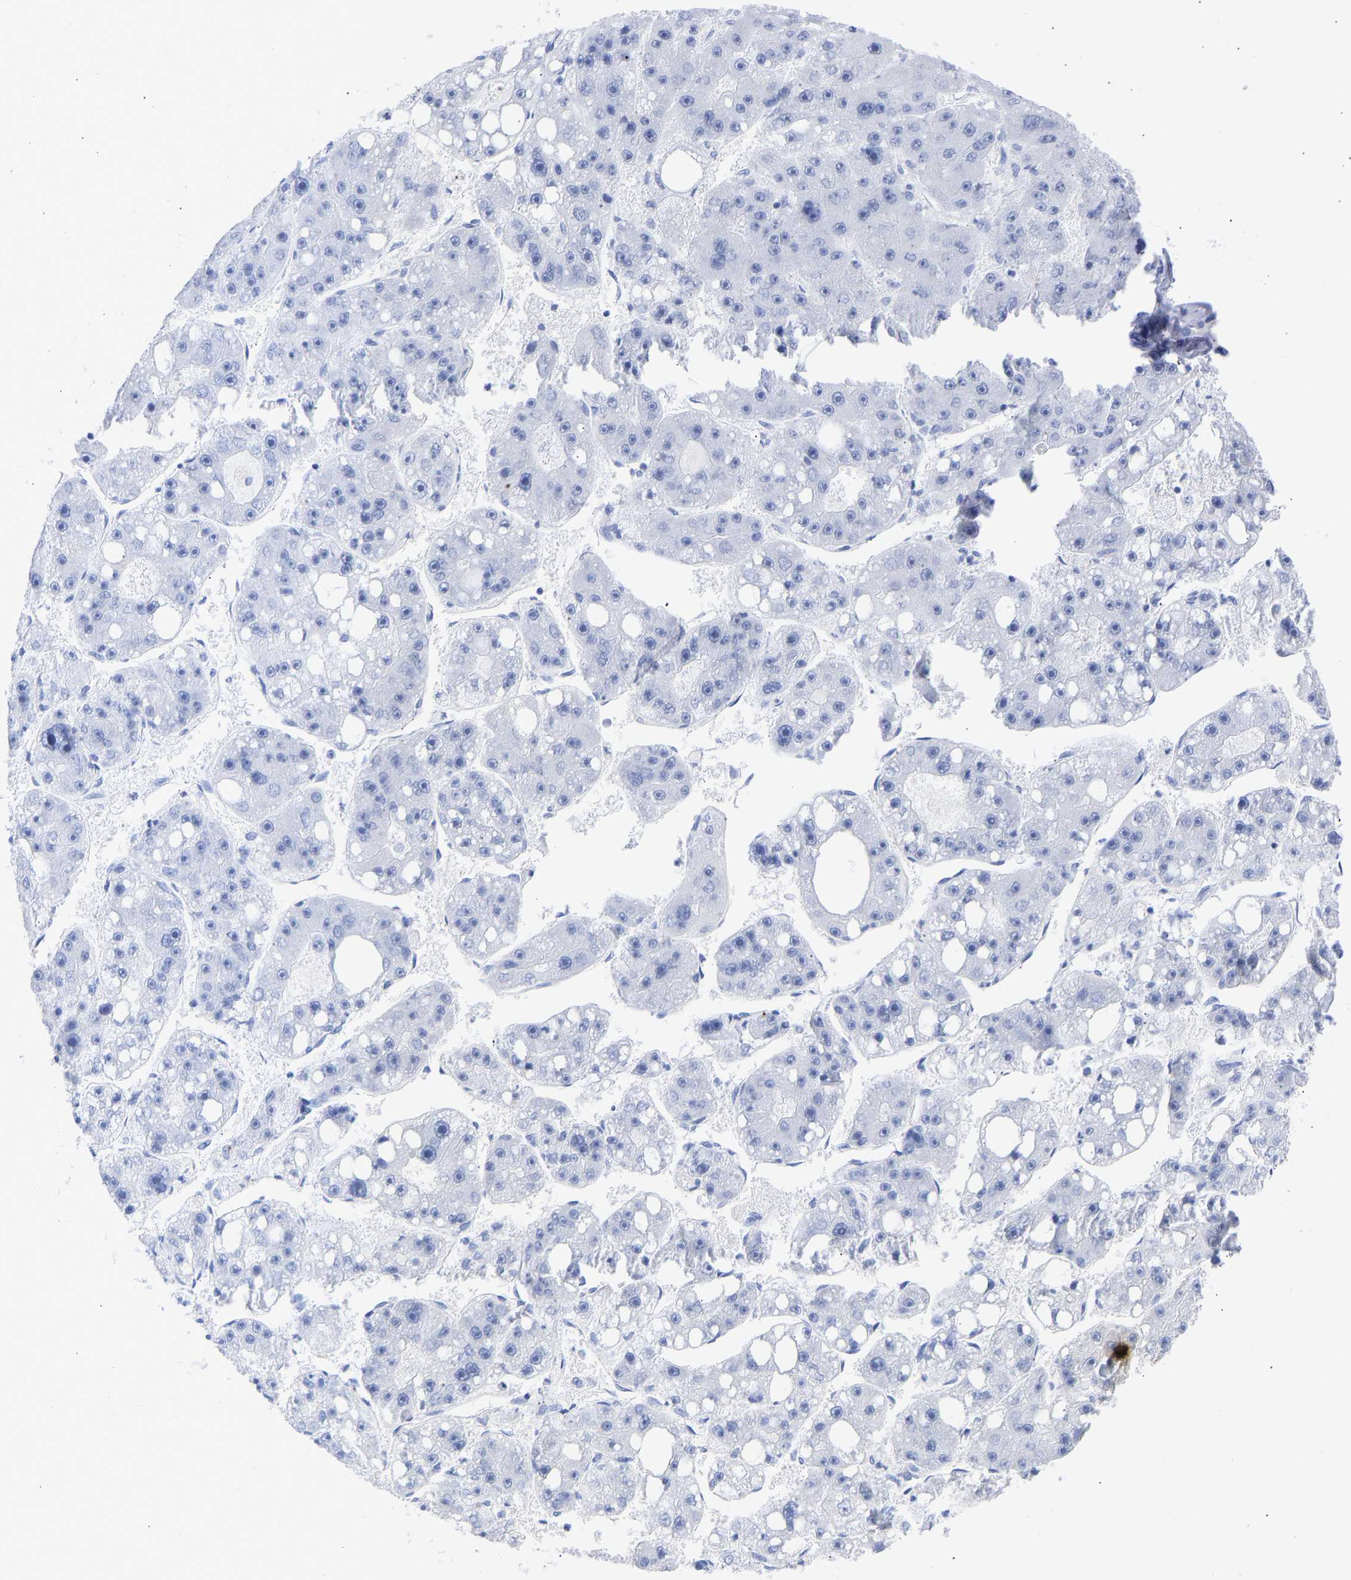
{"staining": {"intensity": "negative", "quantity": "none", "location": "none"}, "tissue": "liver cancer", "cell_type": "Tumor cells", "image_type": "cancer", "snomed": [{"axis": "morphology", "description": "Carcinoma, Hepatocellular, NOS"}, {"axis": "topography", "description": "Liver"}], "caption": "Liver cancer stained for a protein using immunohistochemistry (IHC) exhibits no positivity tumor cells.", "gene": "KRT1", "patient": {"sex": "female", "age": 61}}